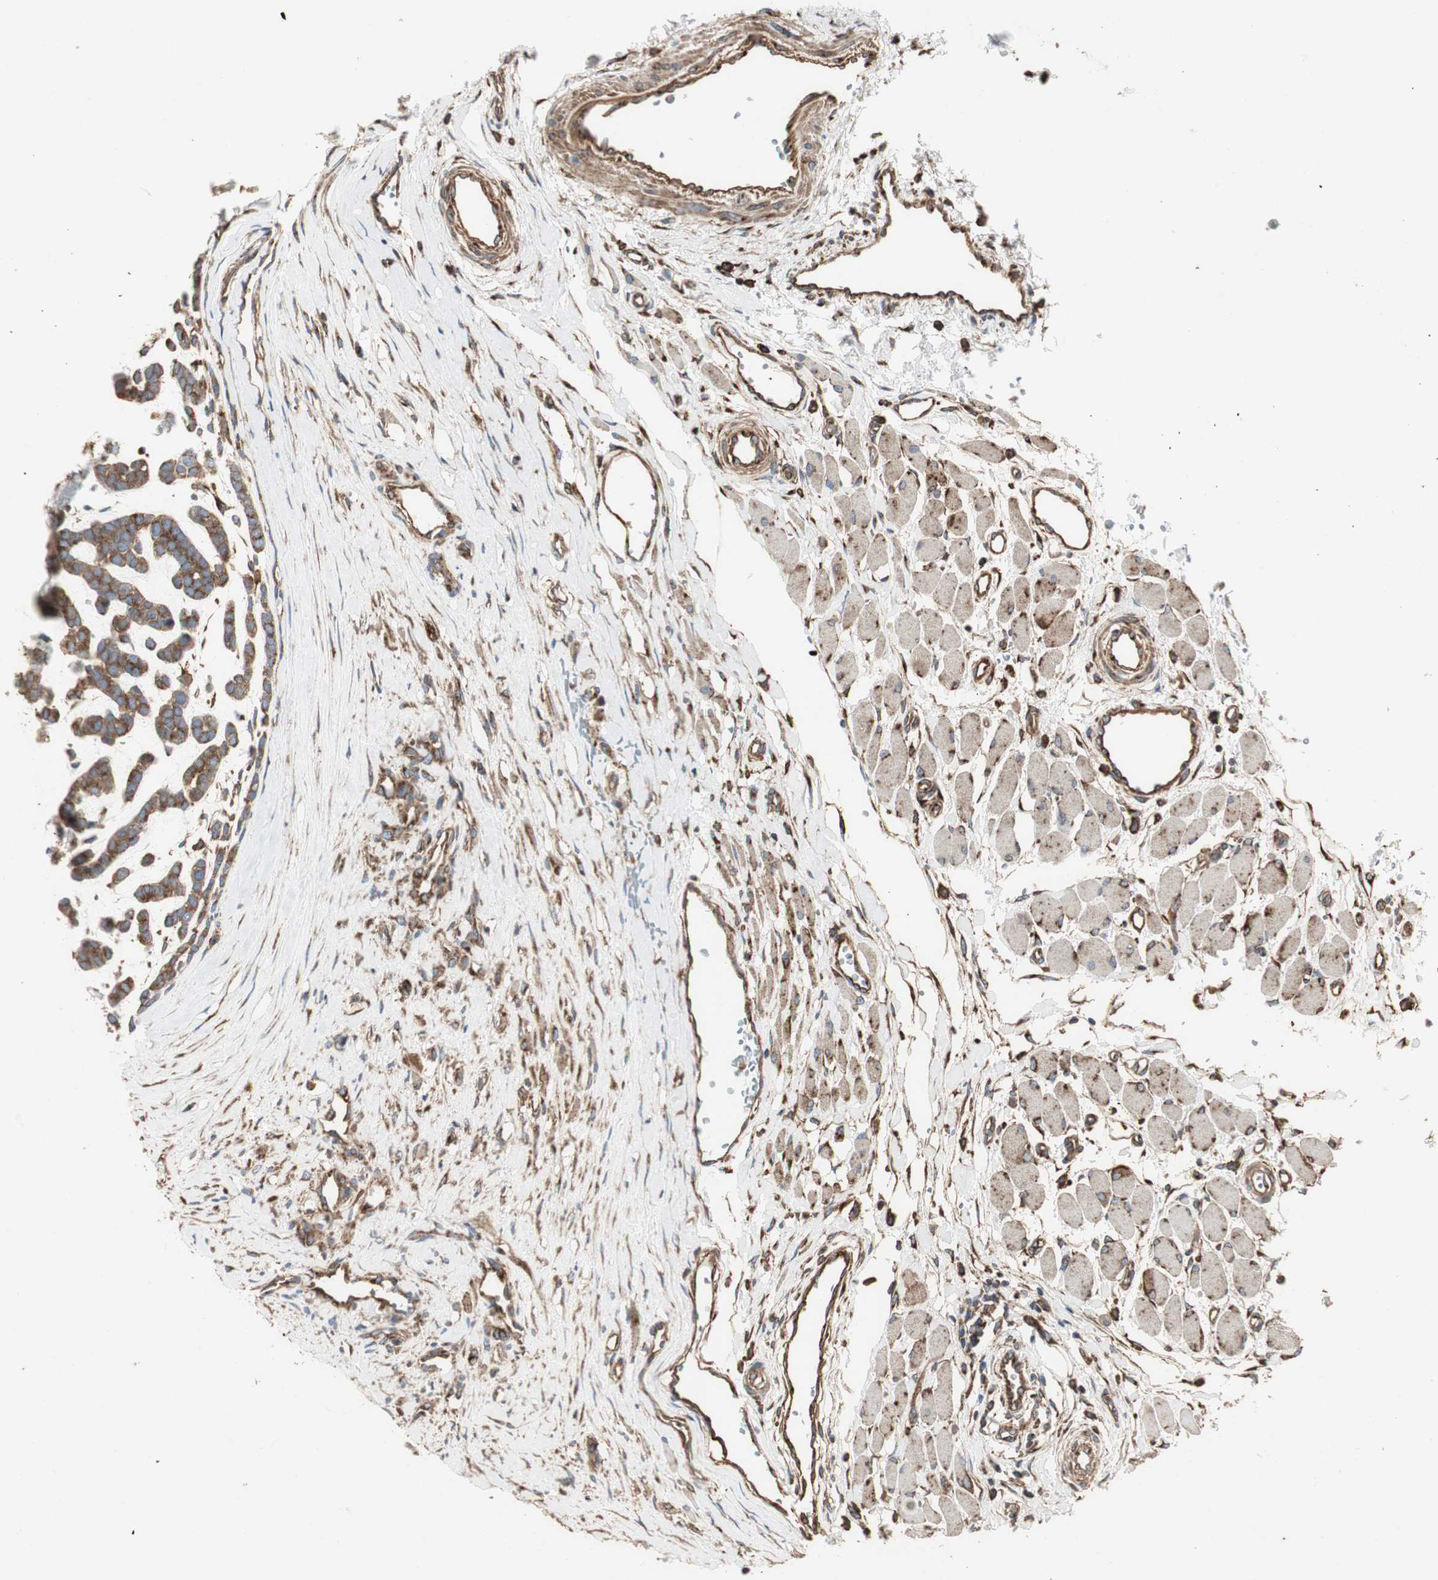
{"staining": {"intensity": "strong", "quantity": ">75%", "location": "cytoplasmic/membranous"}, "tissue": "head and neck cancer", "cell_type": "Tumor cells", "image_type": "cancer", "snomed": [{"axis": "morphology", "description": "Adenocarcinoma, NOS"}, {"axis": "morphology", "description": "Adenoma, NOS"}, {"axis": "topography", "description": "Head-Neck"}], "caption": "Immunohistochemistry (IHC) micrograph of neoplastic tissue: head and neck adenoma stained using IHC reveals high levels of strong protein expression localized specifically in the cytoplasmic/membranous of tumor cells, appearing as a cytoplasmic/membranous brown color.", "gene": "H6PD", "patient": {"sex": "female", "age": 55}}